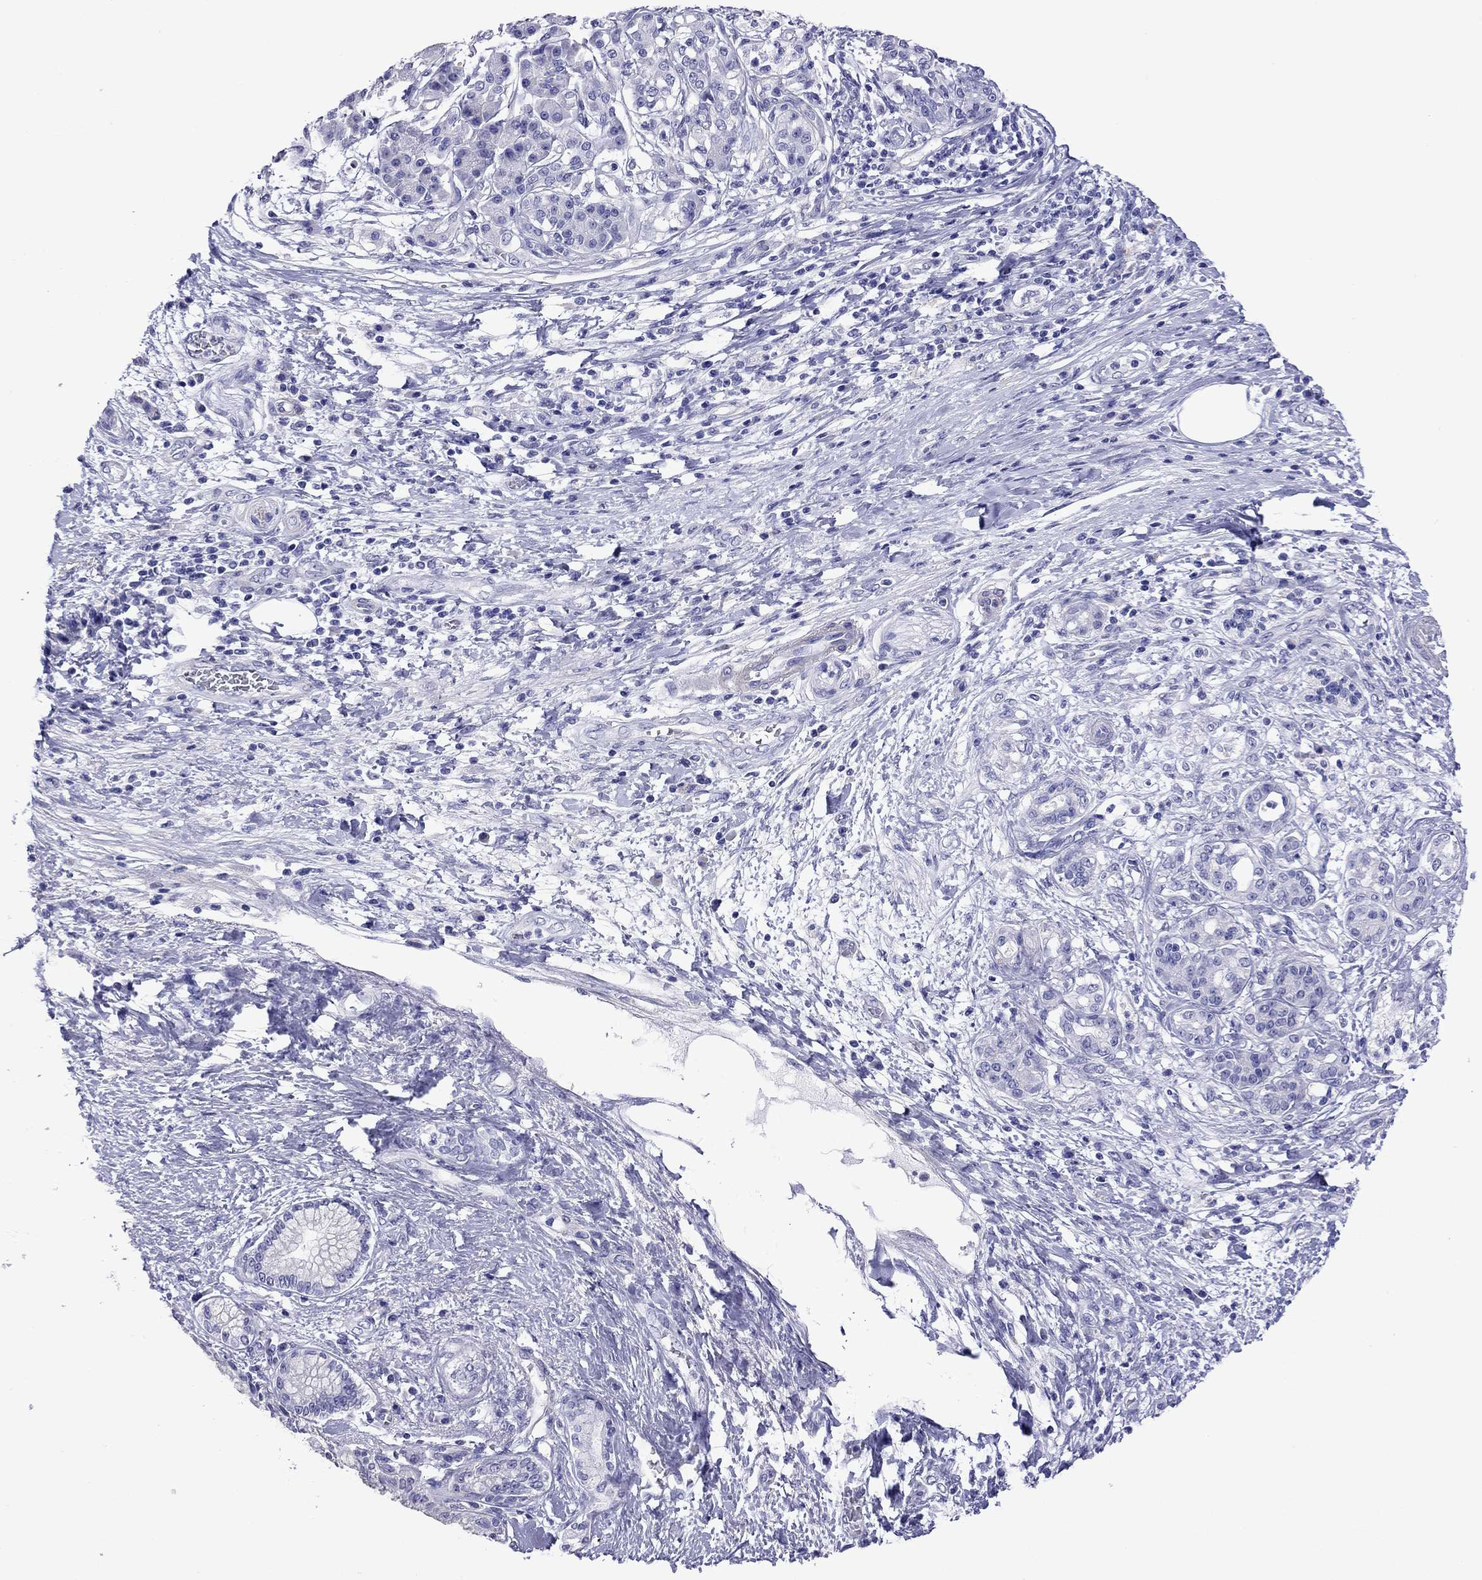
{"staining": {"intensity": "negative", "quantity": "none", "location": "none"}, "tissue": "pancreatic cancer", "cell_type": "Tumor cells", "image_type": "cancer", "snomed": [{"axis": "morphology", "description": "Adenocarcinoma, NOS"}, {"axis": "topography", "description": "Pancreas"}], "caption": "There is no significant positivity in tumor cells of pancreatic adenocarcinoma.", "gene": "KIAA2012", "patient": {"sex": "female", "age": 73}}